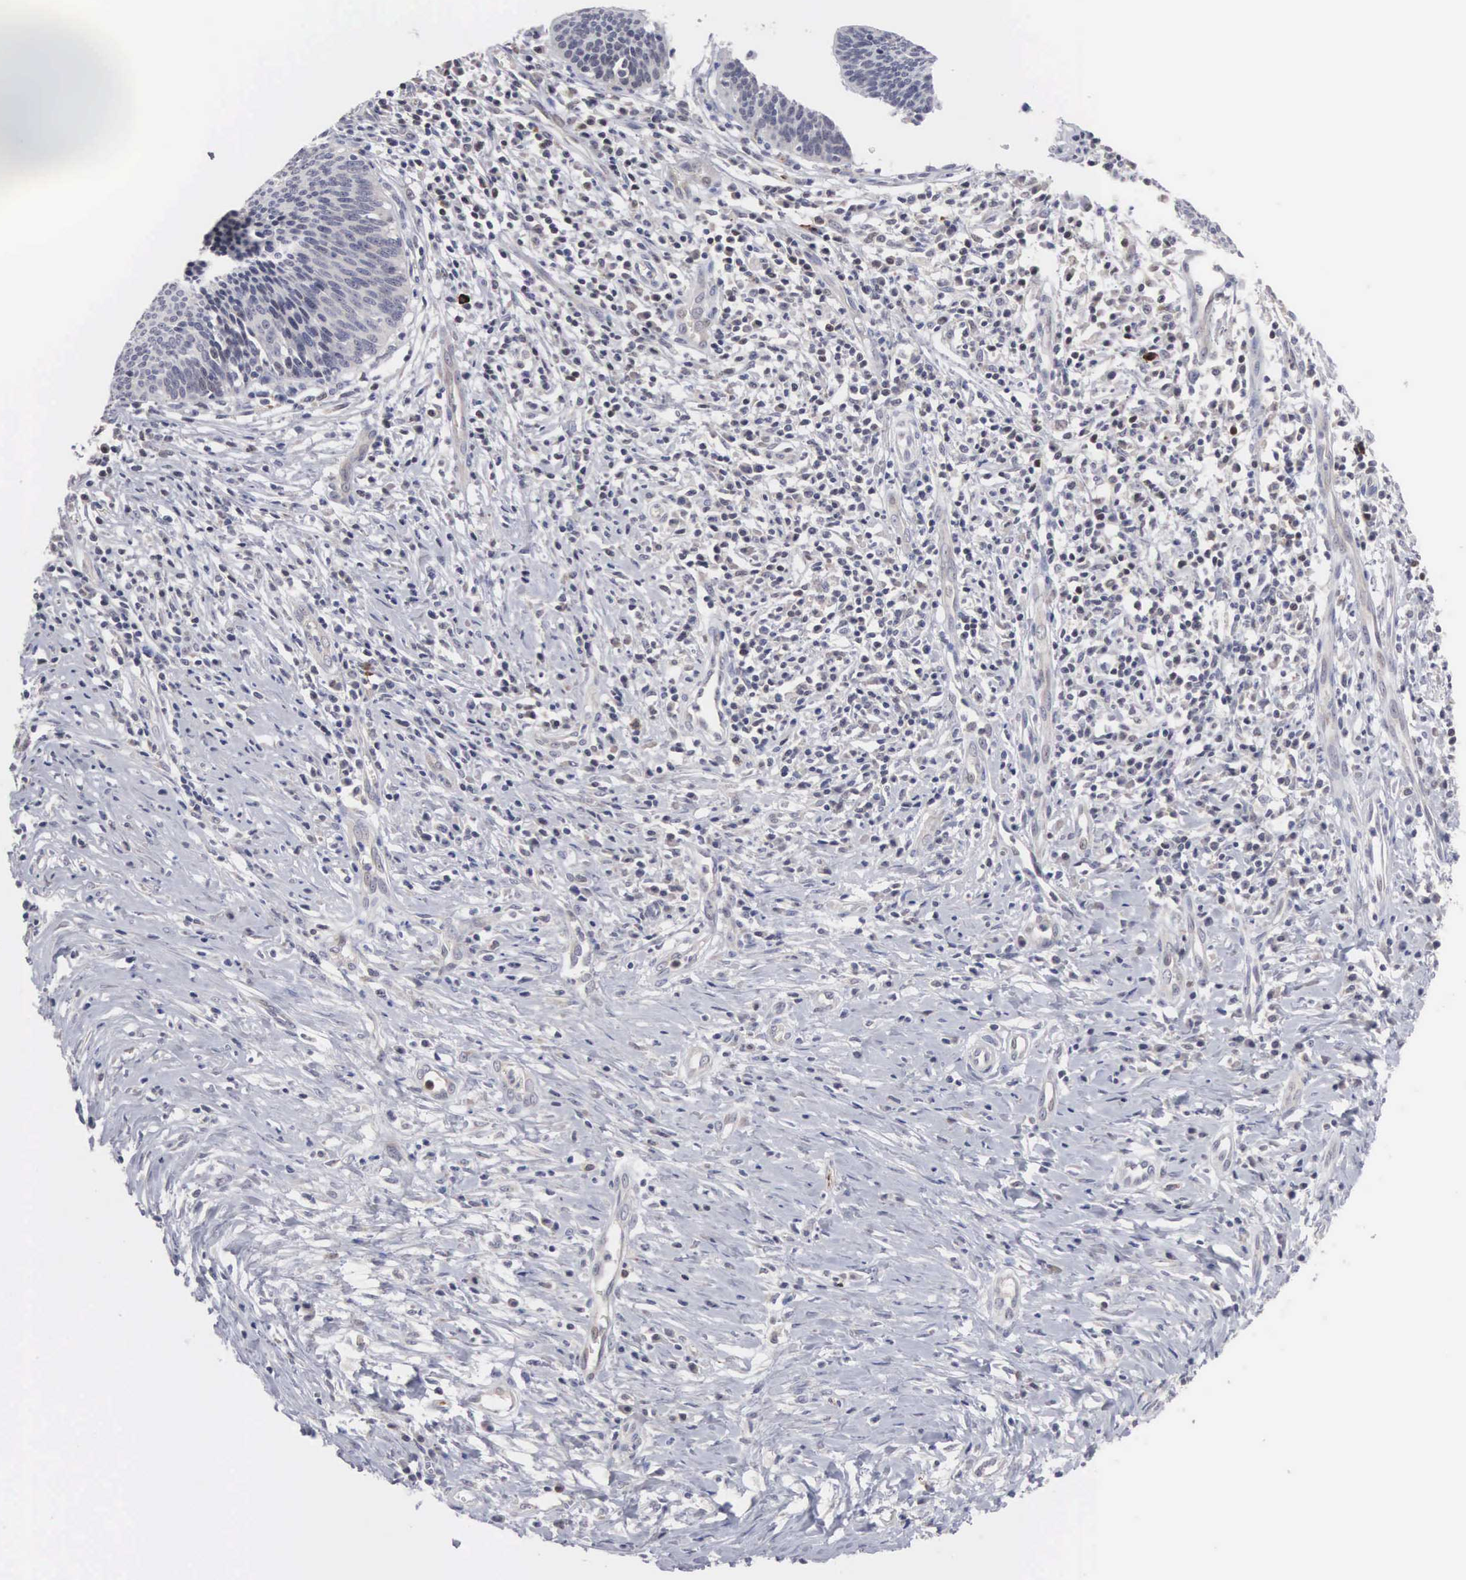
{"staining": {"intensity": "negative", "quantity": "none", "location": "none"}, "tissue": "cervical cancer", "cell_type": "Tumor cells", "image_type": "cancer", "snomed": [{"axis": "morphology", "description": "Squamous cell carcinoma, NOS"}, {"axis": "topography", "description": "Cervix"}], "caption": "There is no significant positivity in tumor cells of squamous cell carcinoma (cervical).", "gene": "ACOT4", "patient": {"sex": "female", "age": 41}}